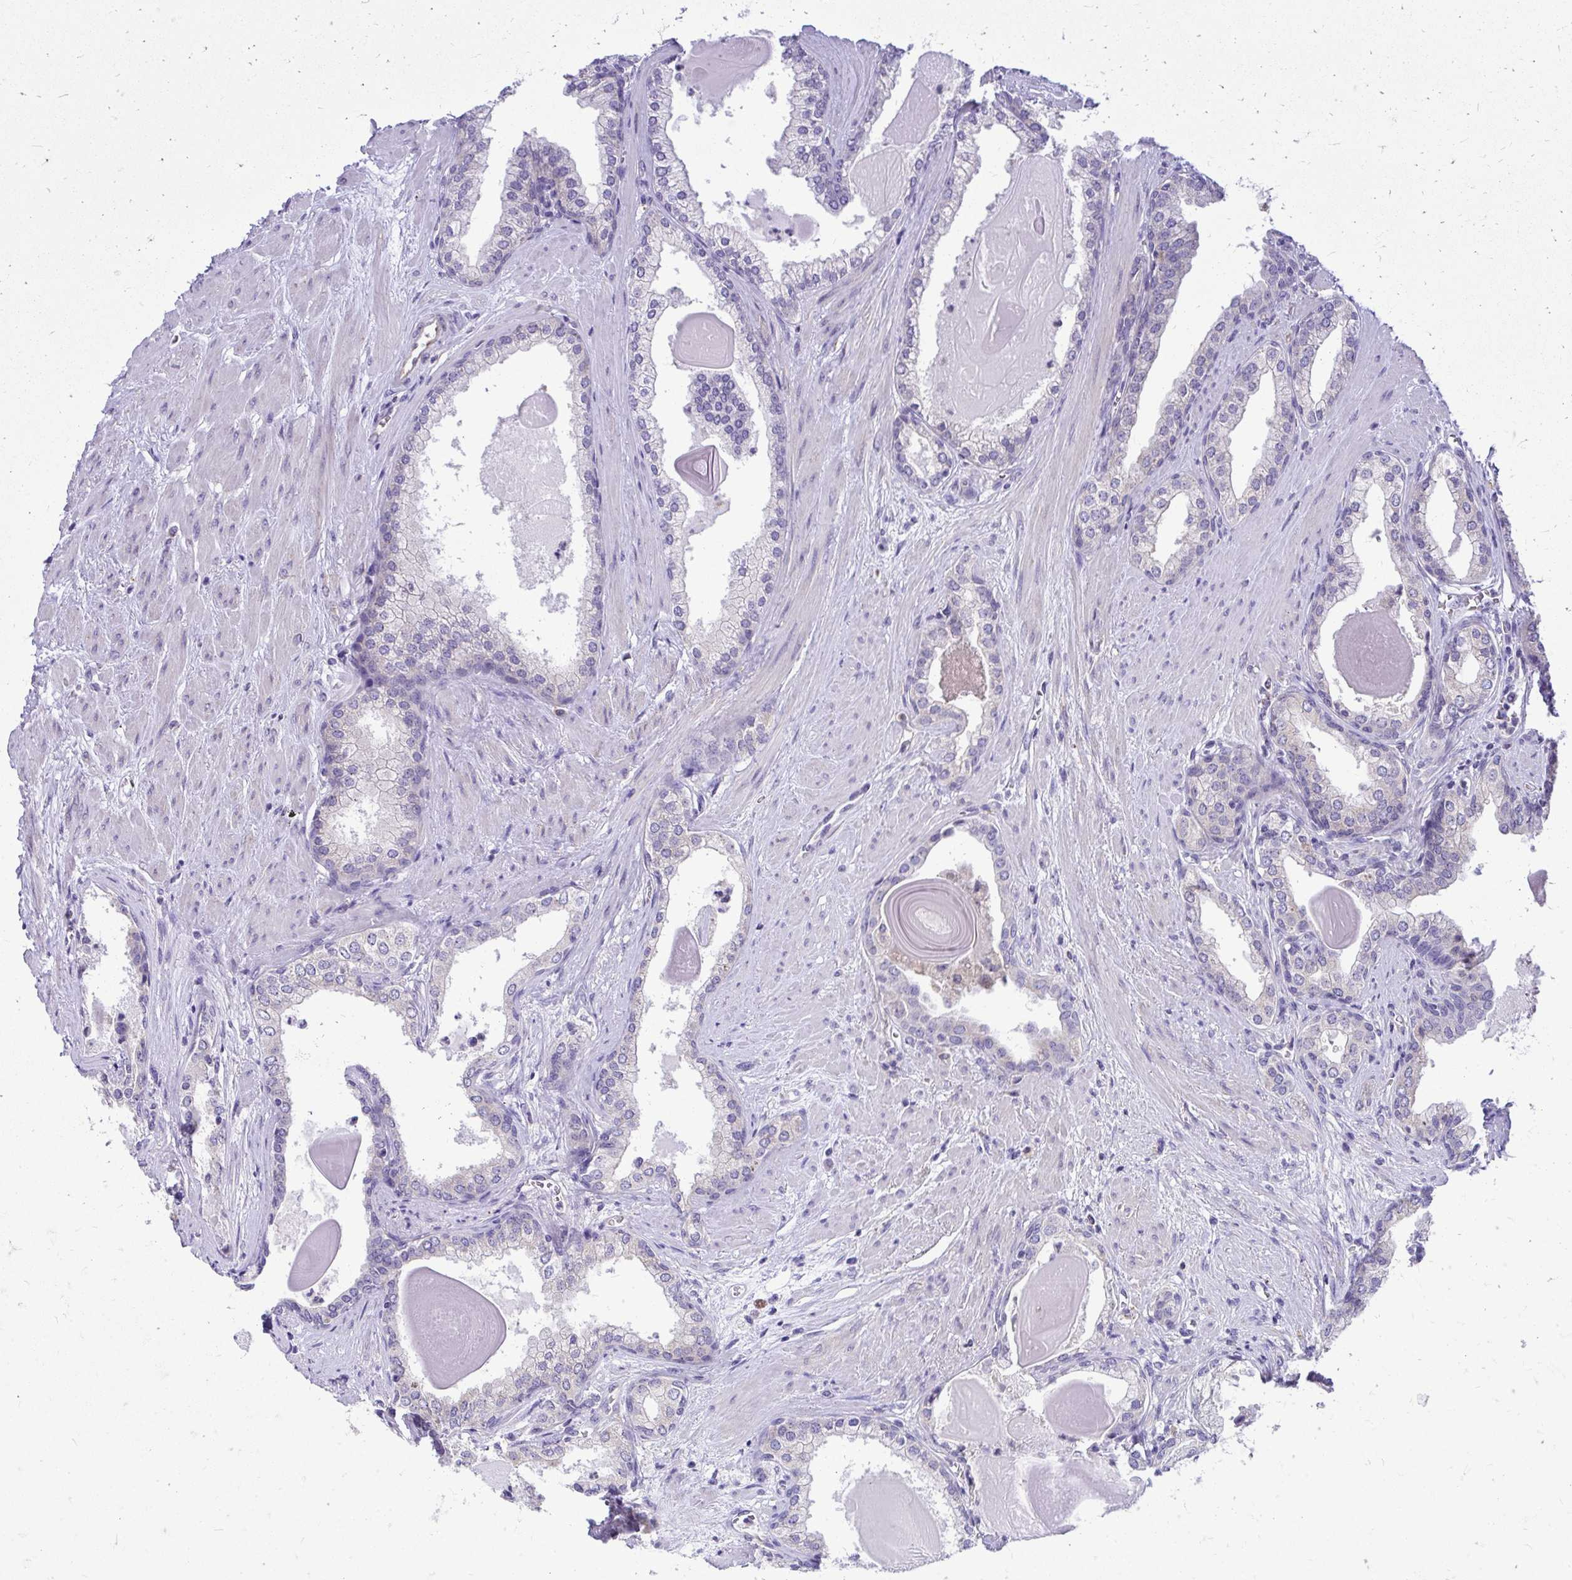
{"staining": {"intensity": "negative", "quantity": "none", "location": "none"}, "tissue": "prostate cancer", "cell_type": "Tumor cells", "image_type": "cancer", "snomed": [{"axis": "morphology", "description": "Adenocarcinoma, Low grade"}, {"axis": "topography", "description": "Prostate"}], "caption": "DAB immunohistochemical staining of human prostate cancer displays no significant expression in tumor cells.", "gene": "NIFK", "patient": {"sex": "male", "age": 64}}